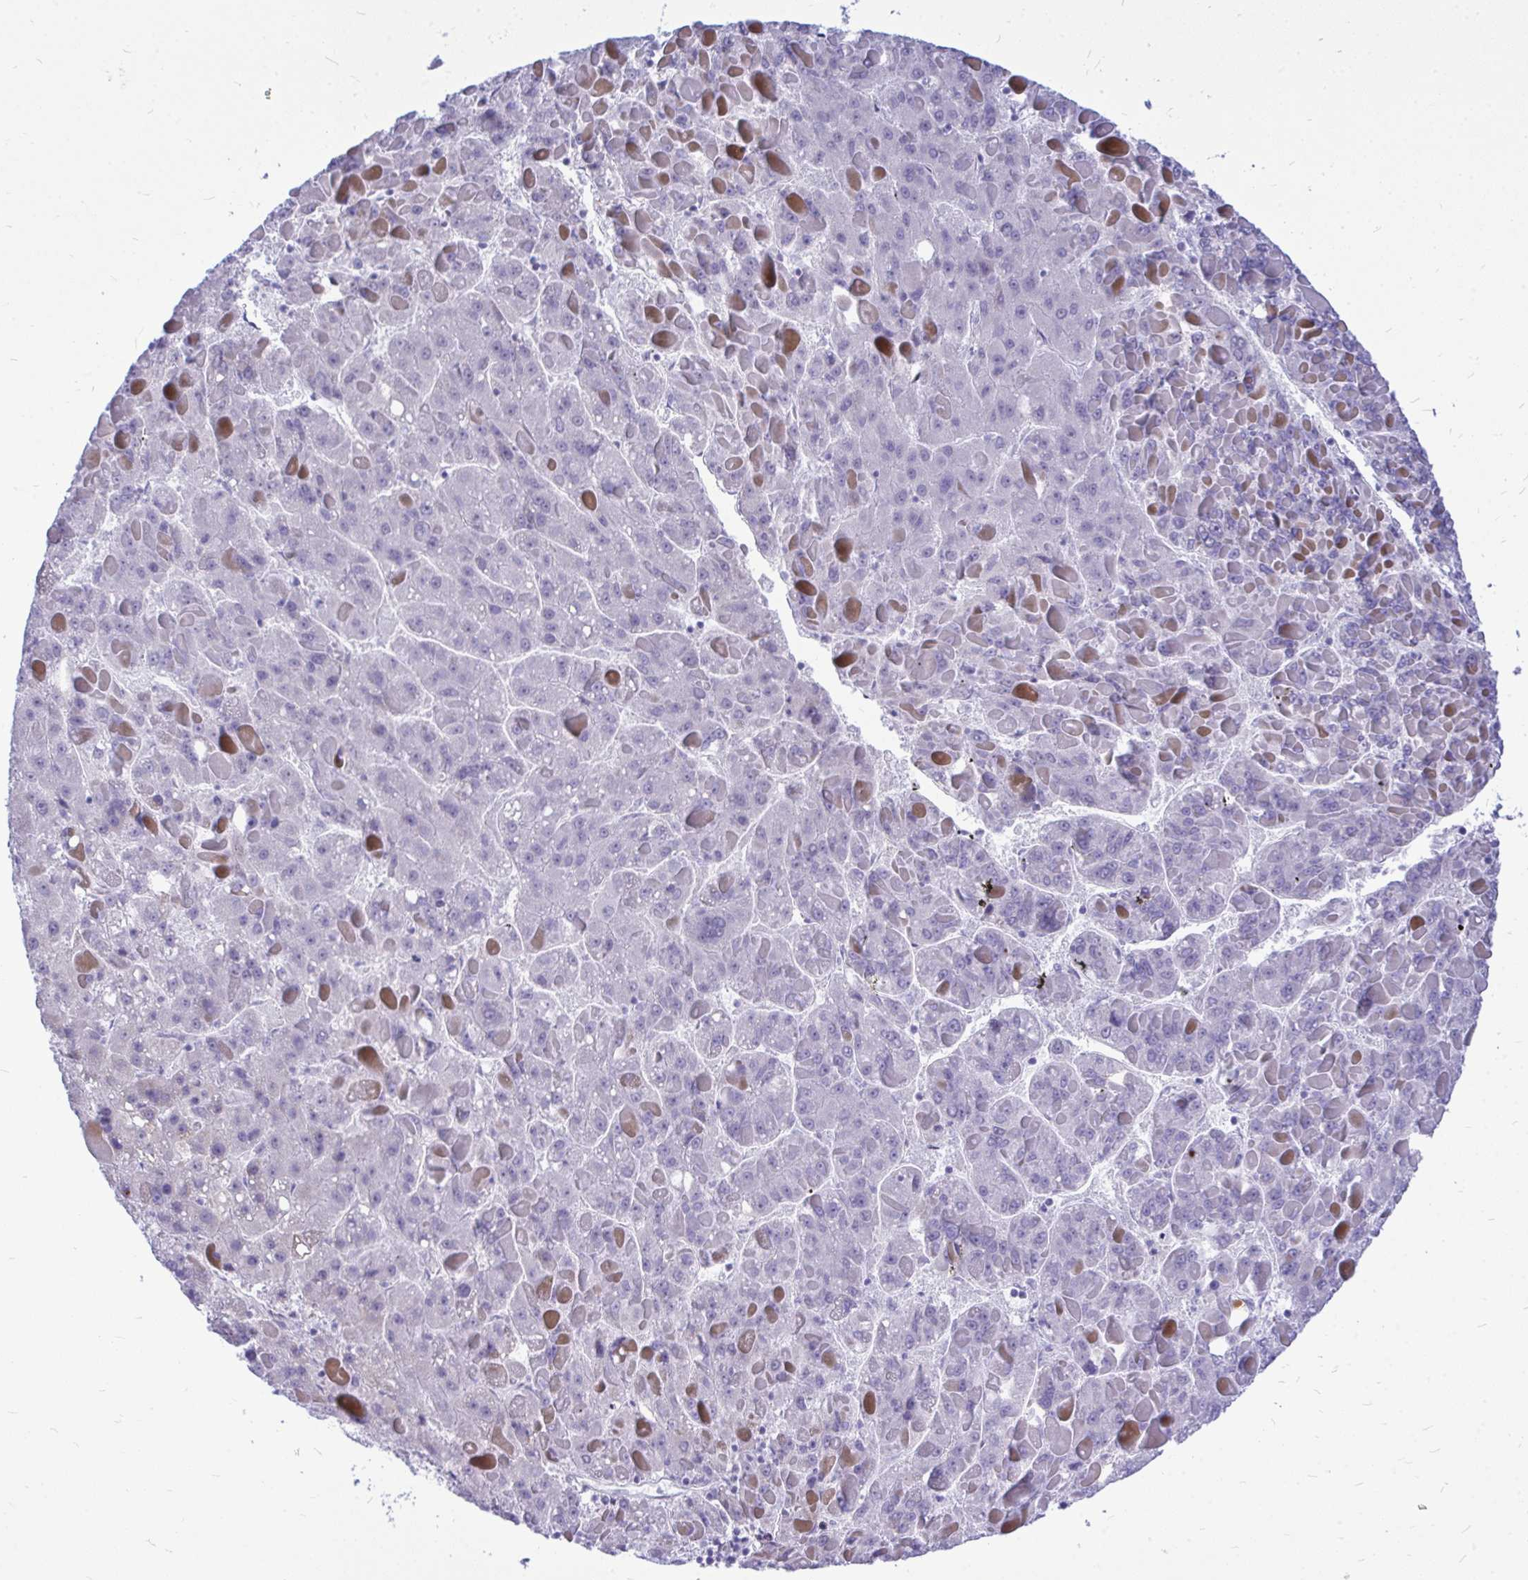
{"staining": {"intensity": "strong", "quantity": "<25%", "location": "cytoplasmic/membranous,nuclear"}, "tissue": "liver cancer", "cell_type": "Tumor cells", "image_type": "cancer", "snomed": [{"axis": "morphology", "description": "Carcinoma, Hepatocellular, NOS"}, {"axis": "topography", "description": "Liver"}], "caption": "A brown stain shows strong cytoplasmic/membranous and nuclear staining of a protein in human hepatocellular carcinoma (liver) tumor cells. (Brightfield microscopy of DAB IHC at high magnification).", "gene": "ZSCAN25", "patient": {"sex": "female", "age": 82}}